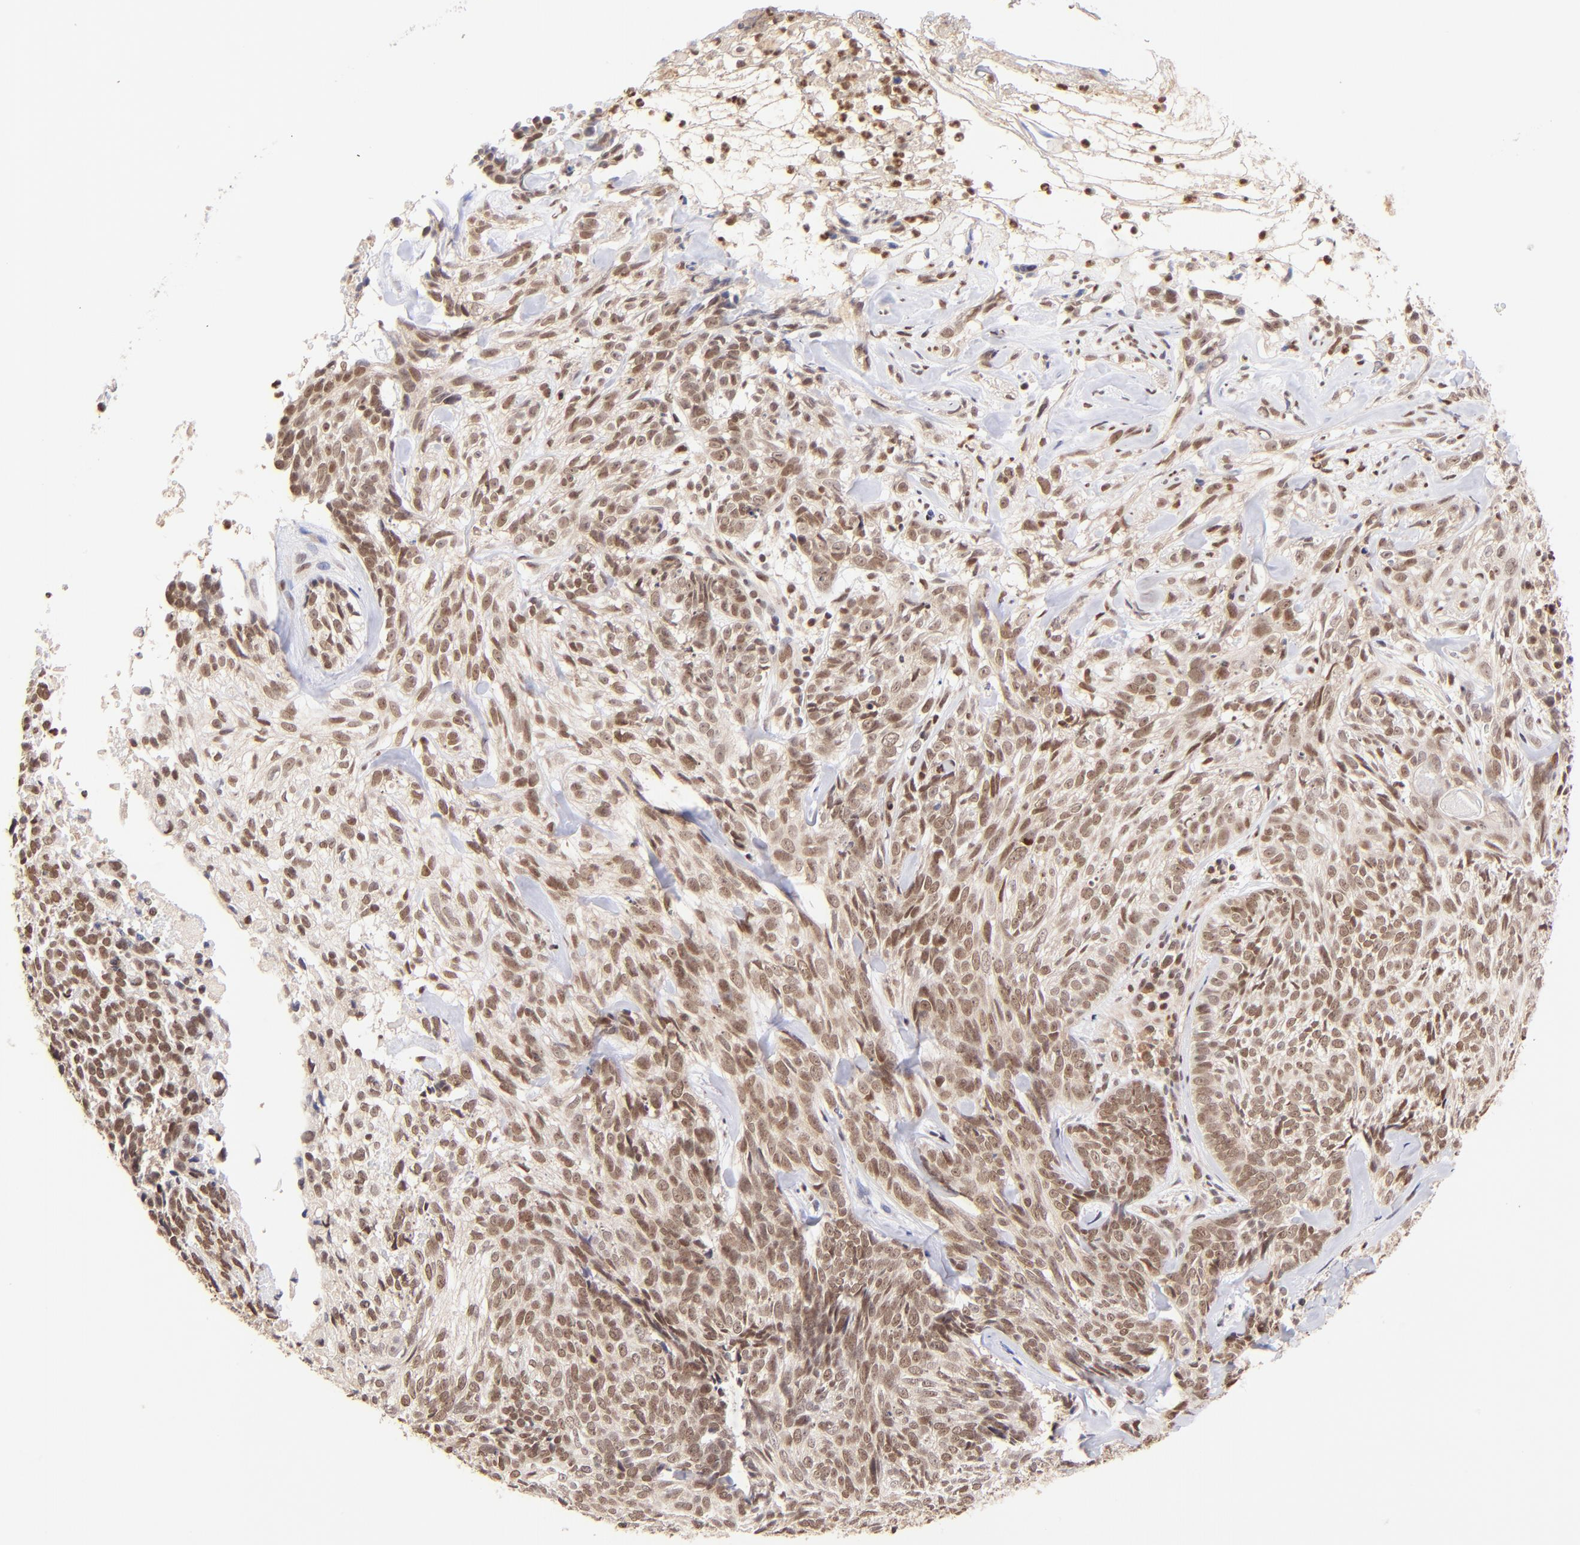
{"staining": {"intensity": "moderate", "quantity": ">75%", "location": "nuclear"}, "tissue": "skin cancer", "cell_type": "Tumor cells", "image_type": "cancer", "snomed": [{"axis": "morphology", "description": "Basal cell carcinoma"}, {"axis": "topography", "description": "Skin"}], "caption": "Immunohistochemistry (IHC) staining of skin basal cell carcinoma, which reveals medium levels of moderate nuclear staining in approximately >75% of tumor cells indicating moderate nuclear protein expression. The staining was performed using DAB (brown) for protein detection and nuclei were counterstained in hematoxylin (blue).", "gene": "WDR25", "patient": {"sex": "male", "age": 72}}